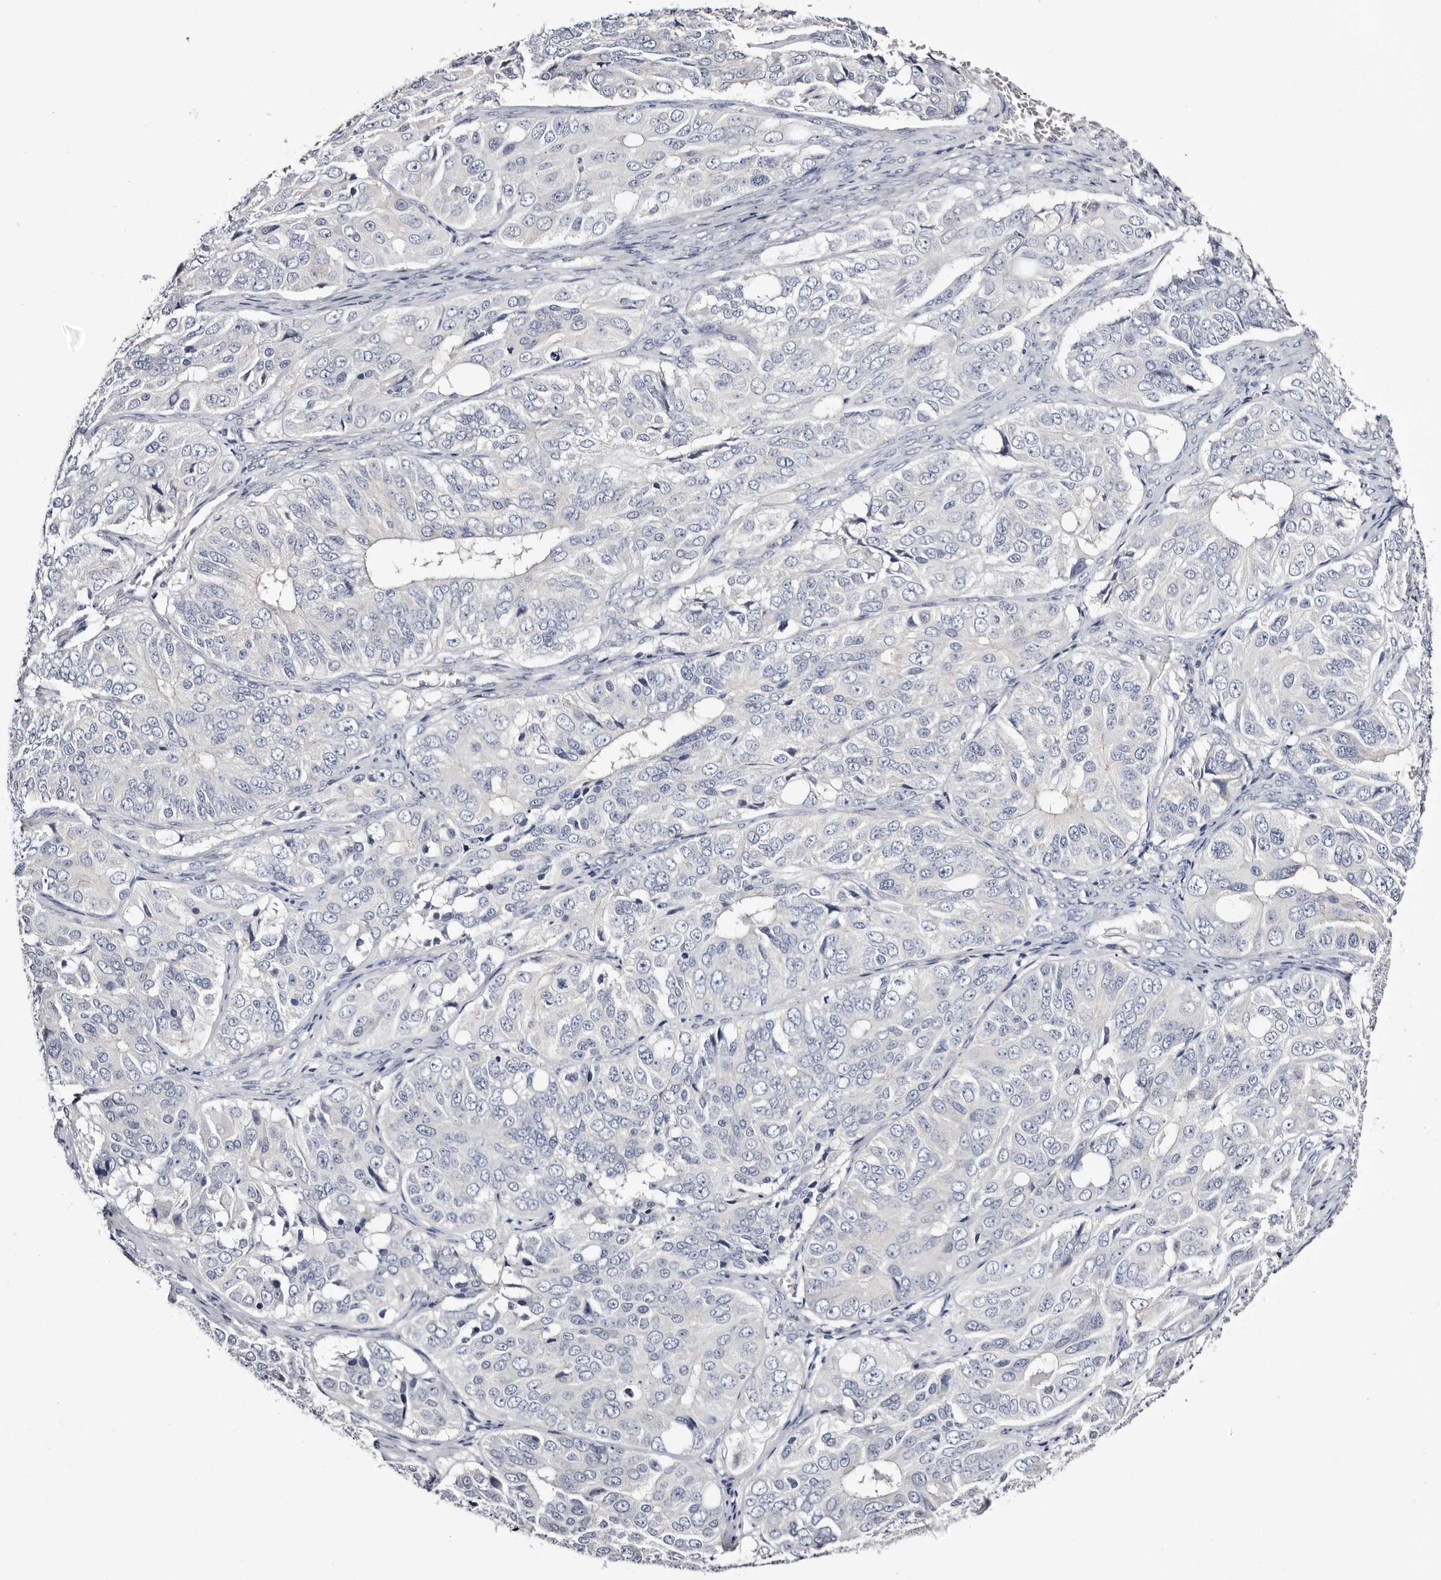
{"staining": {"intensity": "negative", "quantity": "none", "location": "none"}, "tissue": "ovarian cancer", "cell_type": "Tumor cells", "image_type": "cancer", "snomed": [{"axis": "morphology", "description": "Carcinoma, endometroid"}, {"axis": "topography", "description": "Ovary"}], "caption": "The immunohistochemistry (IHC) image has no significant positivity in tumor cells of ovarian endometroid carcinoma tissue.", "gene": "ROM1", "patient": {"sex": "female", "age": 51}}